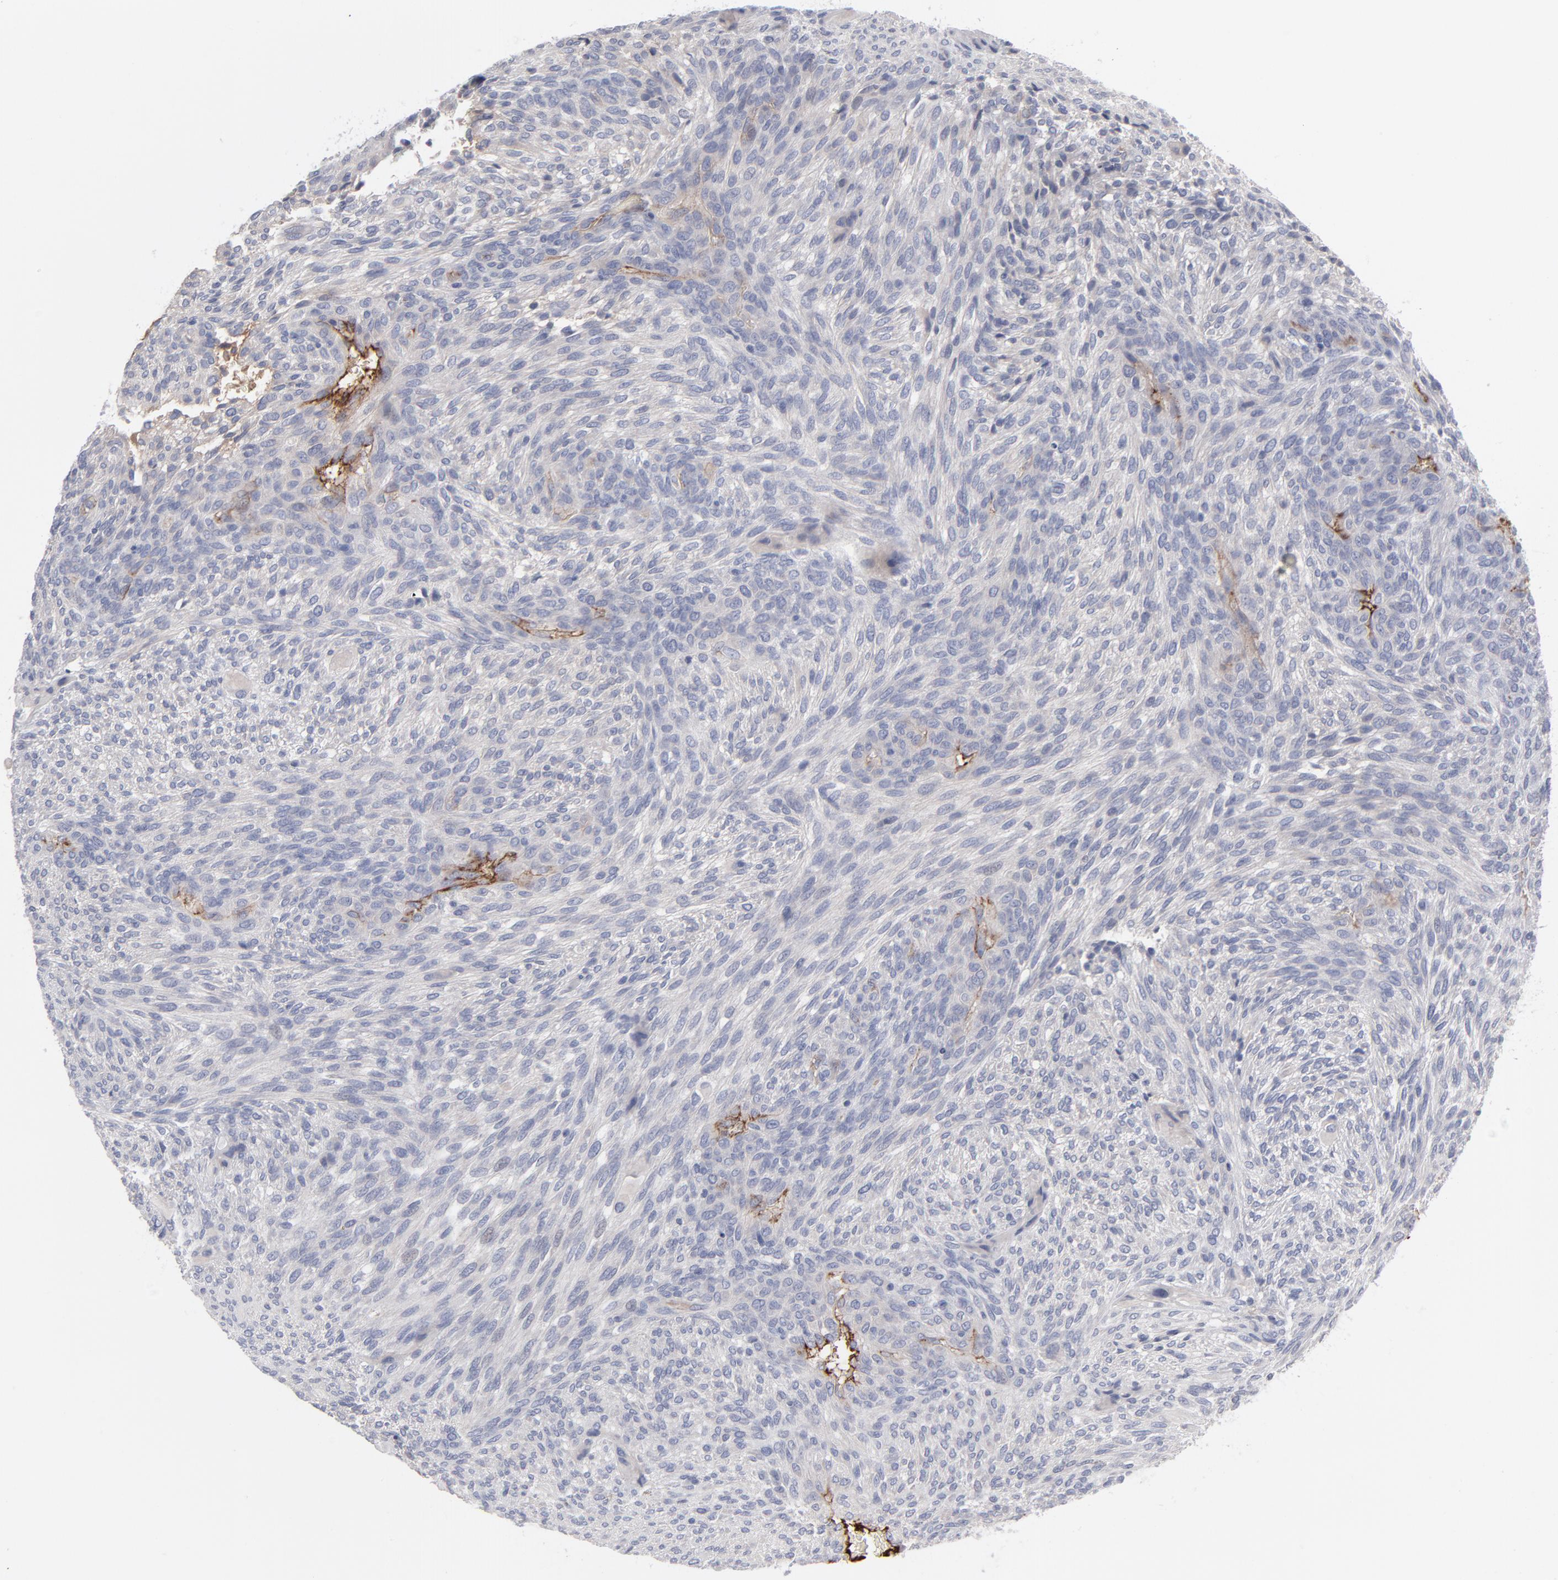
{"staining": {"intensity": "negative", "quantity": "none", "location": "none"}, "tissue": "glioma", "cell_type": "Tumor cells", "image_type": "cancer", "snomed": [{"axis": "morphology", "description": "Glioma, malignant, High grade"}, {"axis": "topography", "description": "Cerebral cortex"}], "caption": "Histopathology image shows no protein staining in tumor cells of glioma tissue.", "gene": "CCR3", "patient": {"sex": "female", "age": 55}}